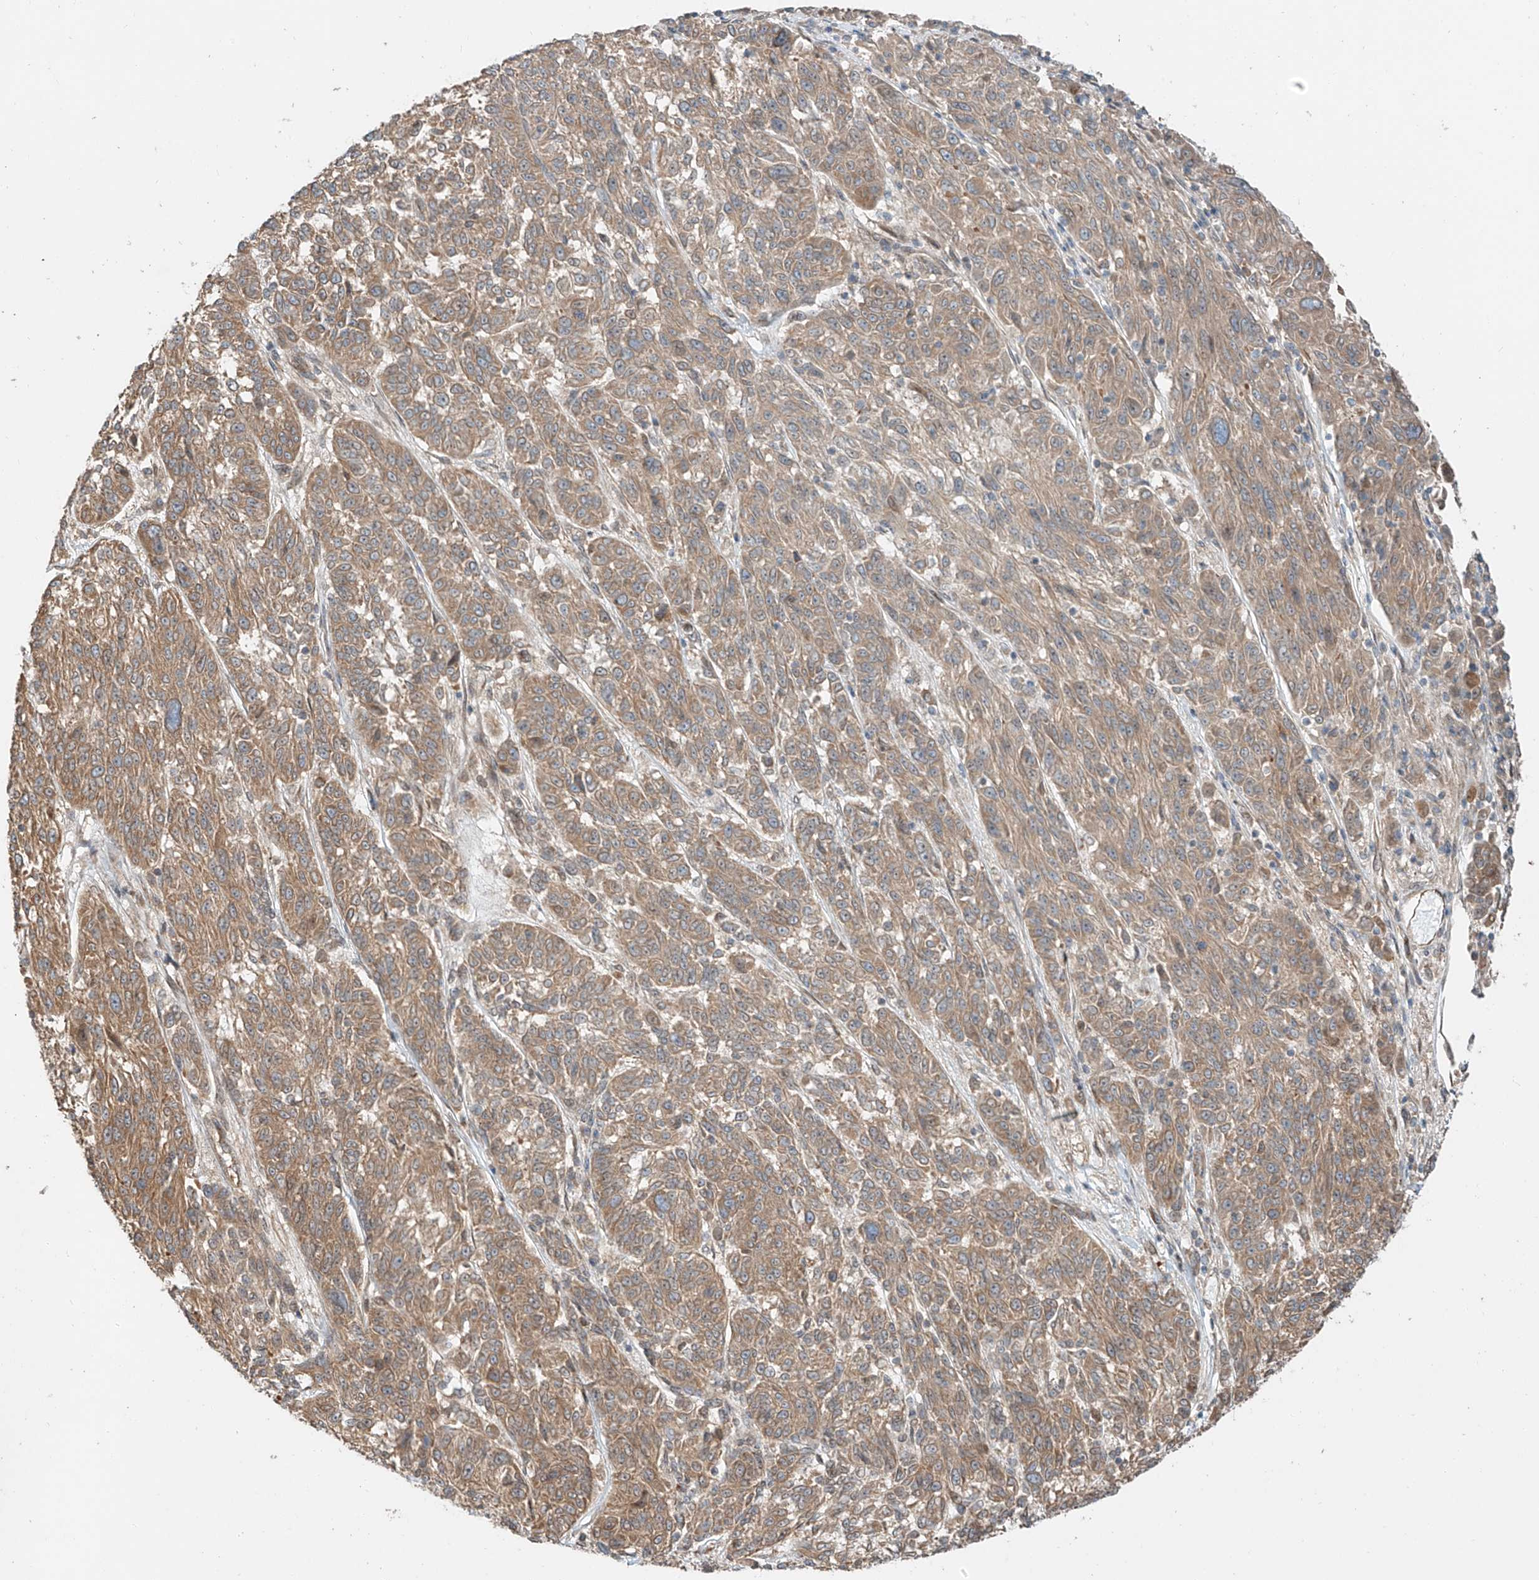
{"staining": {"intensity": "moderate", "quantity": ">75%", "location": "cytoplasmic/membranous"}, "tissue": "melanoma", "cell_type": "Tumor cells", "image_type": "cancer", "snomed": [{"axis": "morphology", "description": "Malignant melanoma, NOS"}, {"axis": "topography", "description": "Skin"}], "caption": "Human malignant melanoma stained for a protein (brown) demonstrates moderate cytoplasmic/membranous positive staining in approximately >75% of tumor cells.", "gene": "CEP162", "patient": {"sex": "male", "age": 53}}